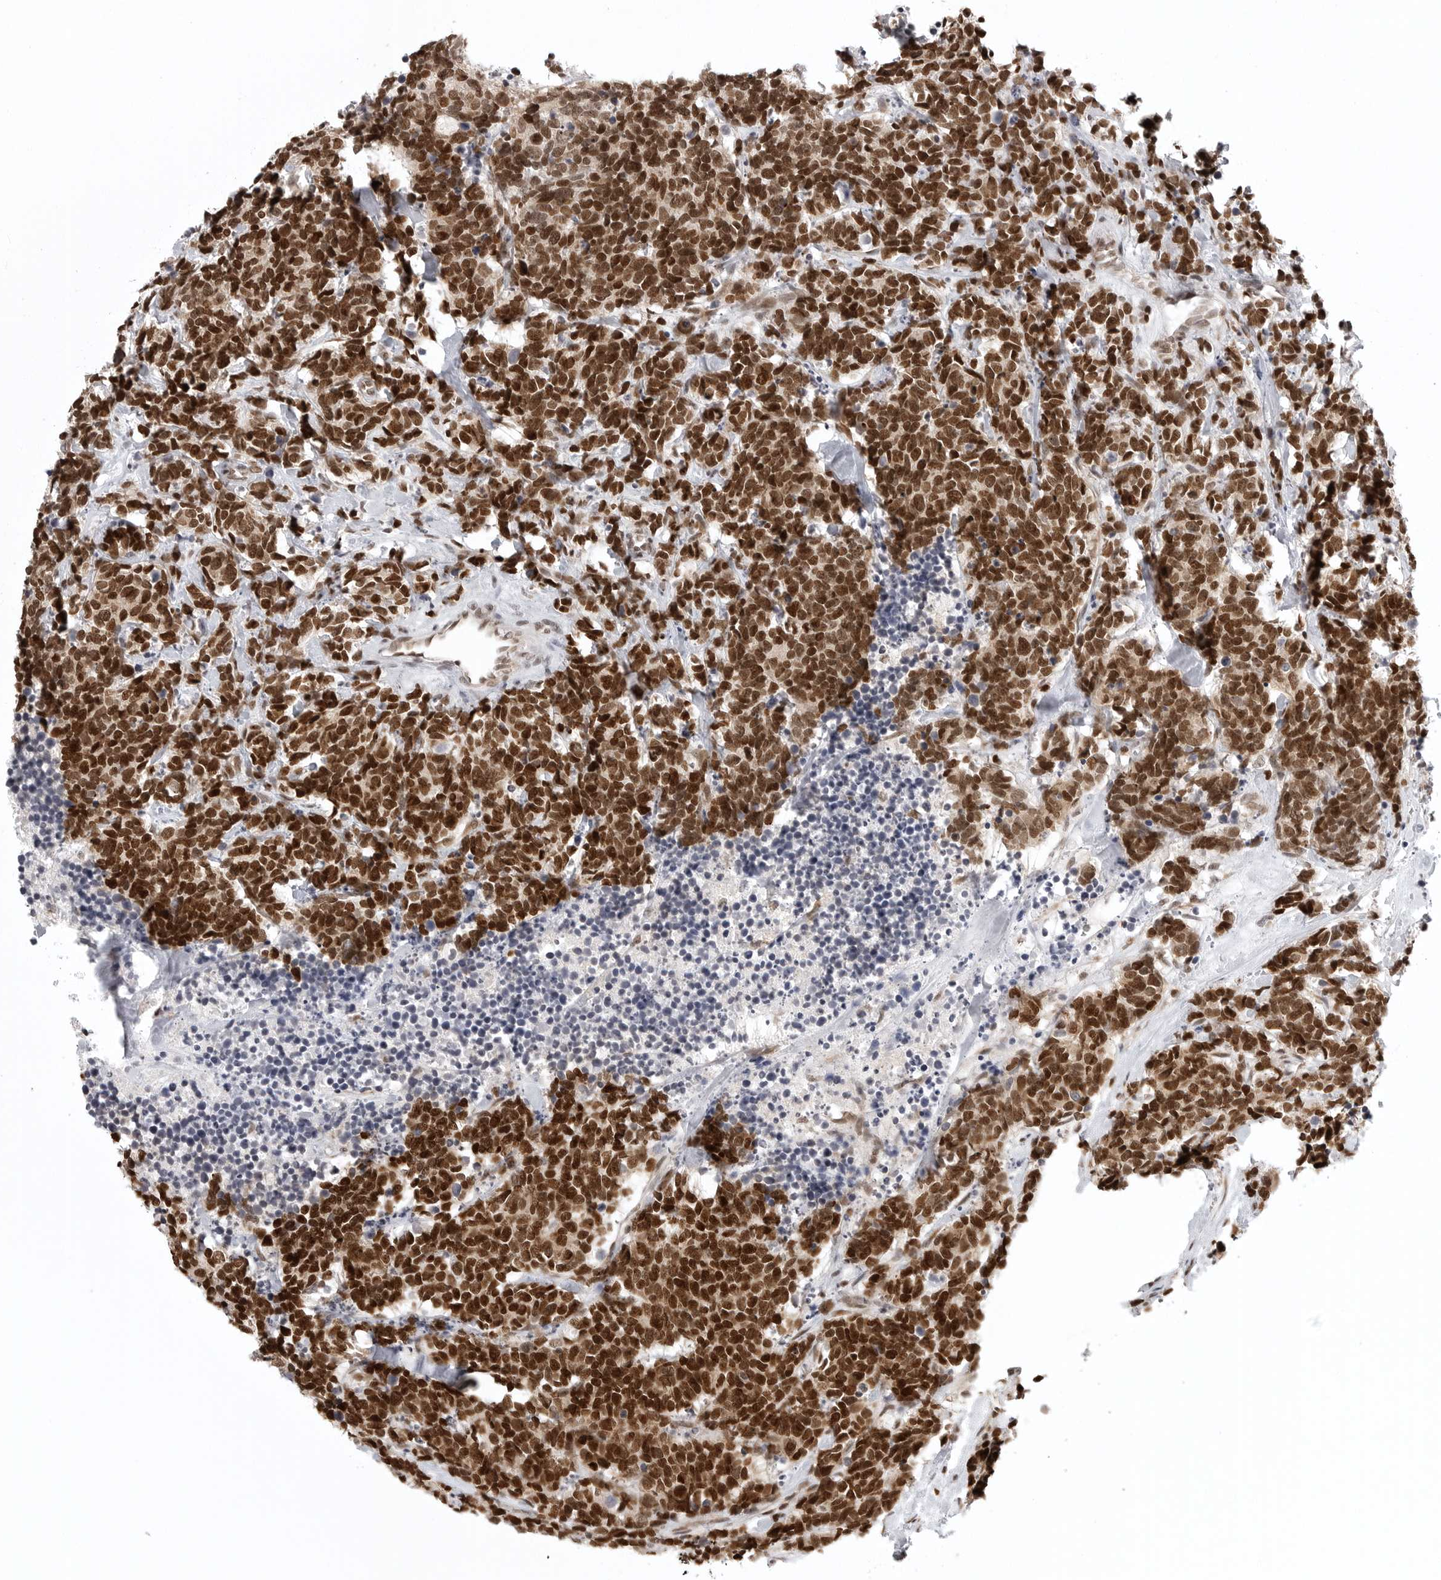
{"staining": {"intensity": "strong", "quantity": ">75%", "location": "nuclear"}, "tissue": "carcinoid", "cell_type": "Tumor cells", "image_type": "cancer", "snomed": [{"axis": "morphology", "description": "Carcinoma, NOS"}, {"axis": "morphology", "description": "Carcinoid, malignant, NOS"}, {"axis": "topography", "description": "Urinary bladder"}], "caption": "Immunohistochemical staining of carcinoid demonstrates high levels of strong nuclear protein expression in approximately >75% of tumor cells.", "gene": "PRDM10", "patient": {"sex": "male", "age": 57}}